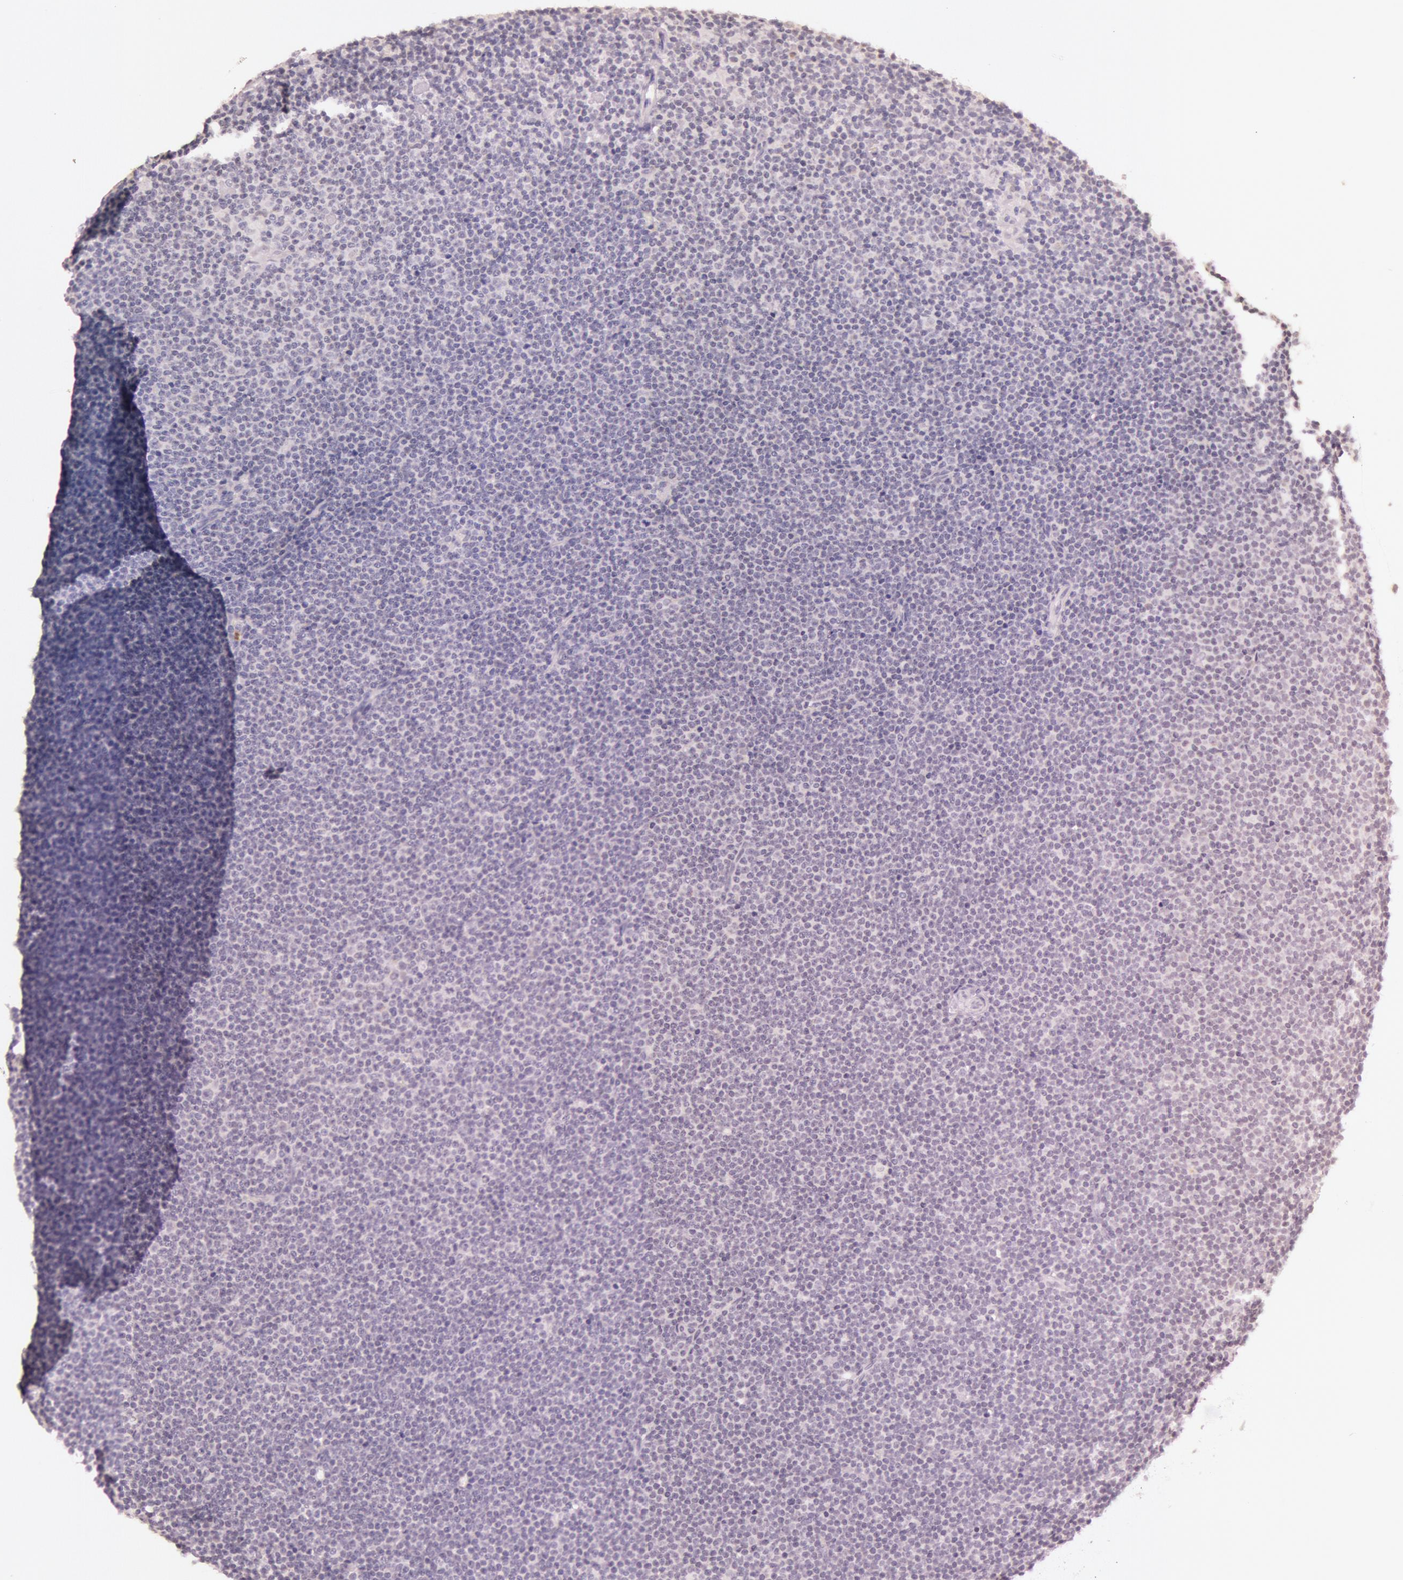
{"staining": {"intensity": "negative", "quantity": "none", "location": "none"}, "tissue": "lymphoma", "cell_type": "Tumor cells", "image_type": "cancer", "snomed": [{"axis": "morphology", "description": "Malignant lymphoma, non-Hodgkin's type, Low grade"}, {"axis": "topography", "description": "Lymph node"}], "caption": "This is an IHC histopathology image of lymphoma. There is no expression in tumor cells.", "gene": "KDM6A", "patient": {"sex": "female", "age": 69}}